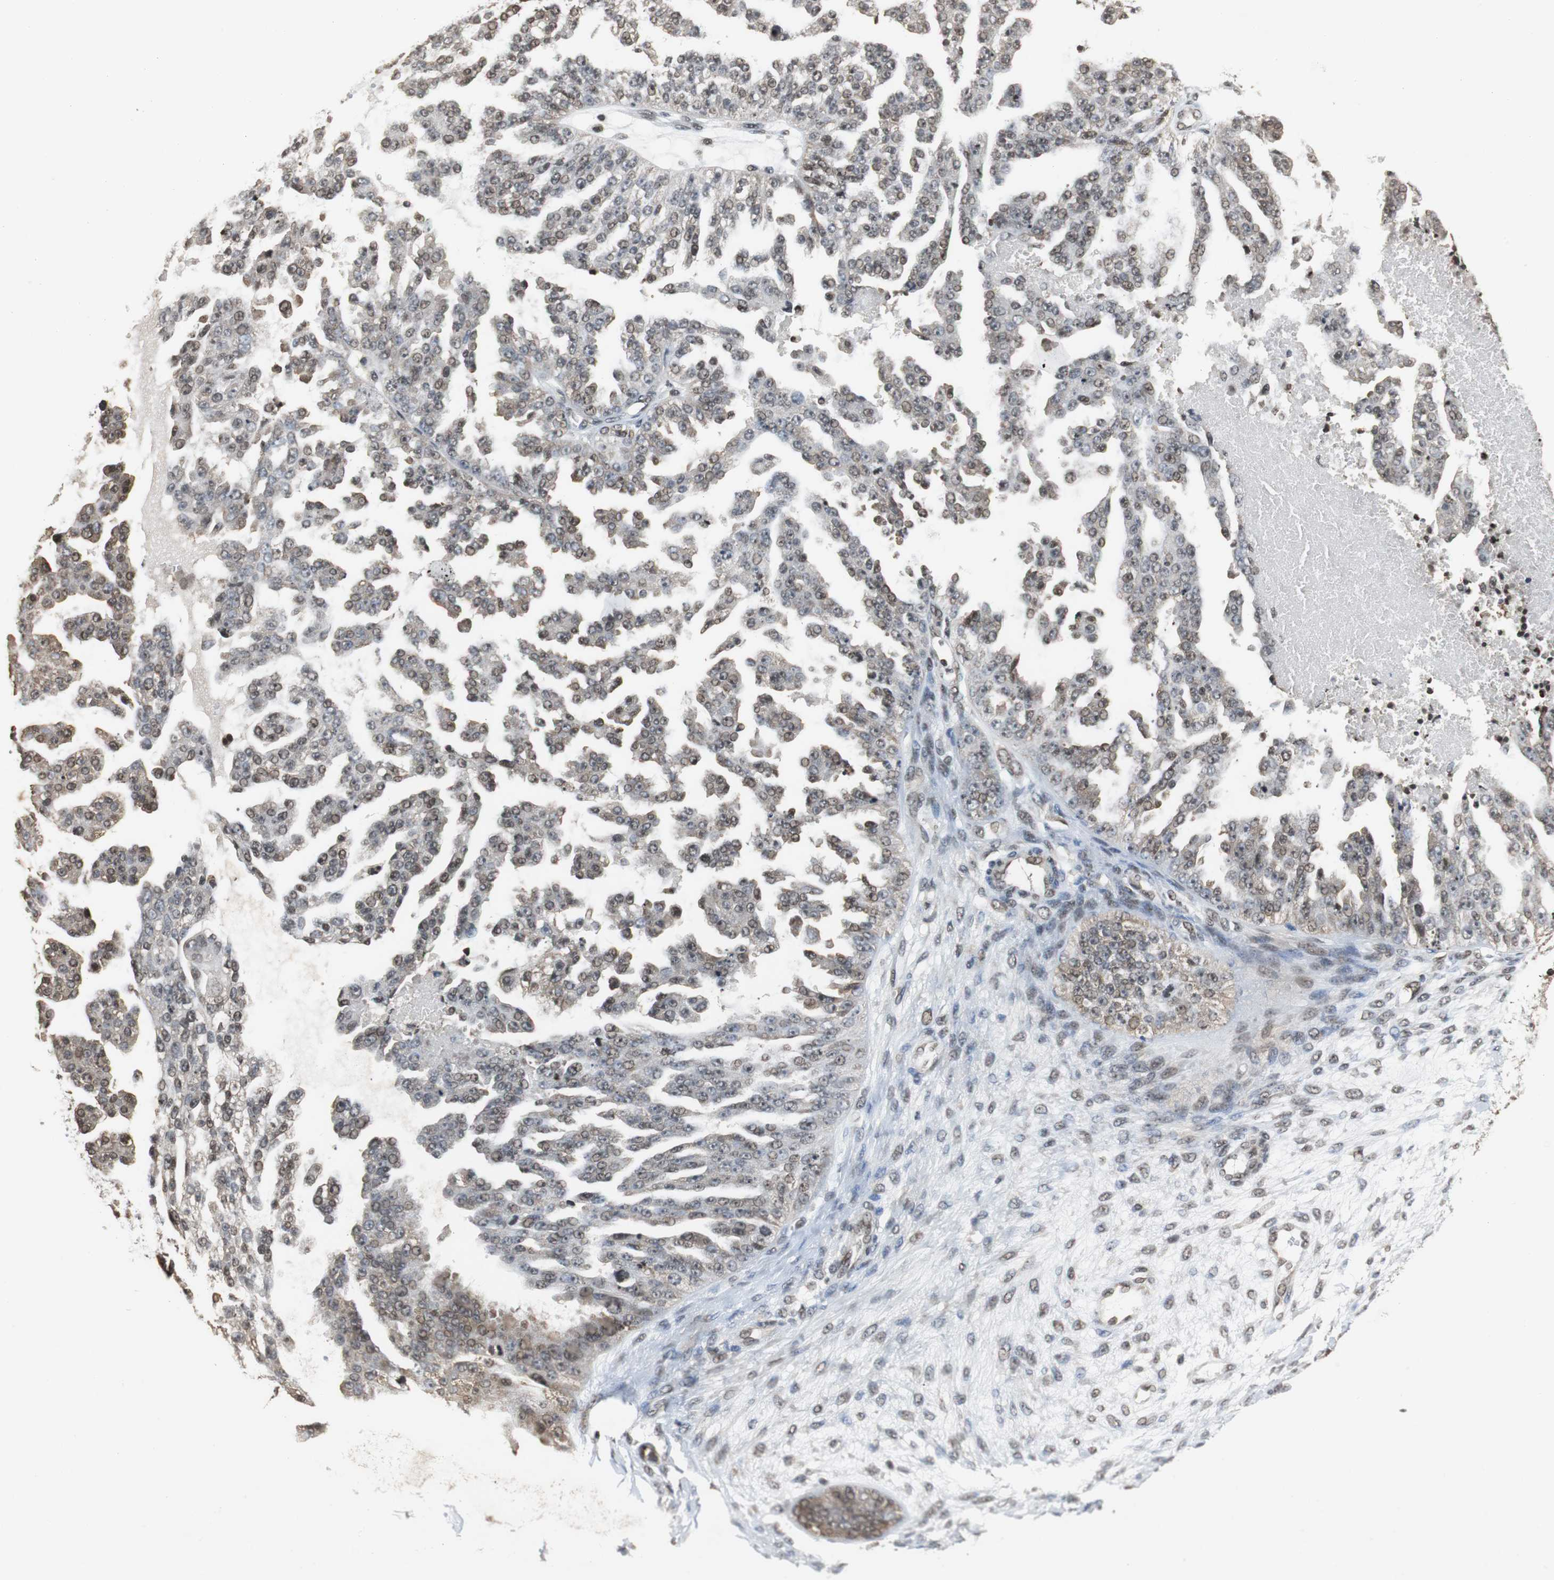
{"staining": {"intensity": "moderate", "quantity": "25%-75%", "location": "nuclear"}, "tissue": "ovarian cancer", "cell_type": "Tumor cells", "image_type": "cancer", "snomed": [{"axis": "morphology", "description": "Carcinoma, NOS"}, {"axis": "topography", "description": "Soft tissue"}, {"axis": "topography", "description": "Ovary"}], "caption": "Immunohistochemistry histopathology image of neoplastic tissue: human ovarian cancer (carcinoma) stained using immunohistochemistry shows medium levels of moderate protein expression localized specifically in the nuclear of tumor cells, appearing as a nuclear brown color.", "gene": "REST", "patient": {"sex": "female", "age": 54}}